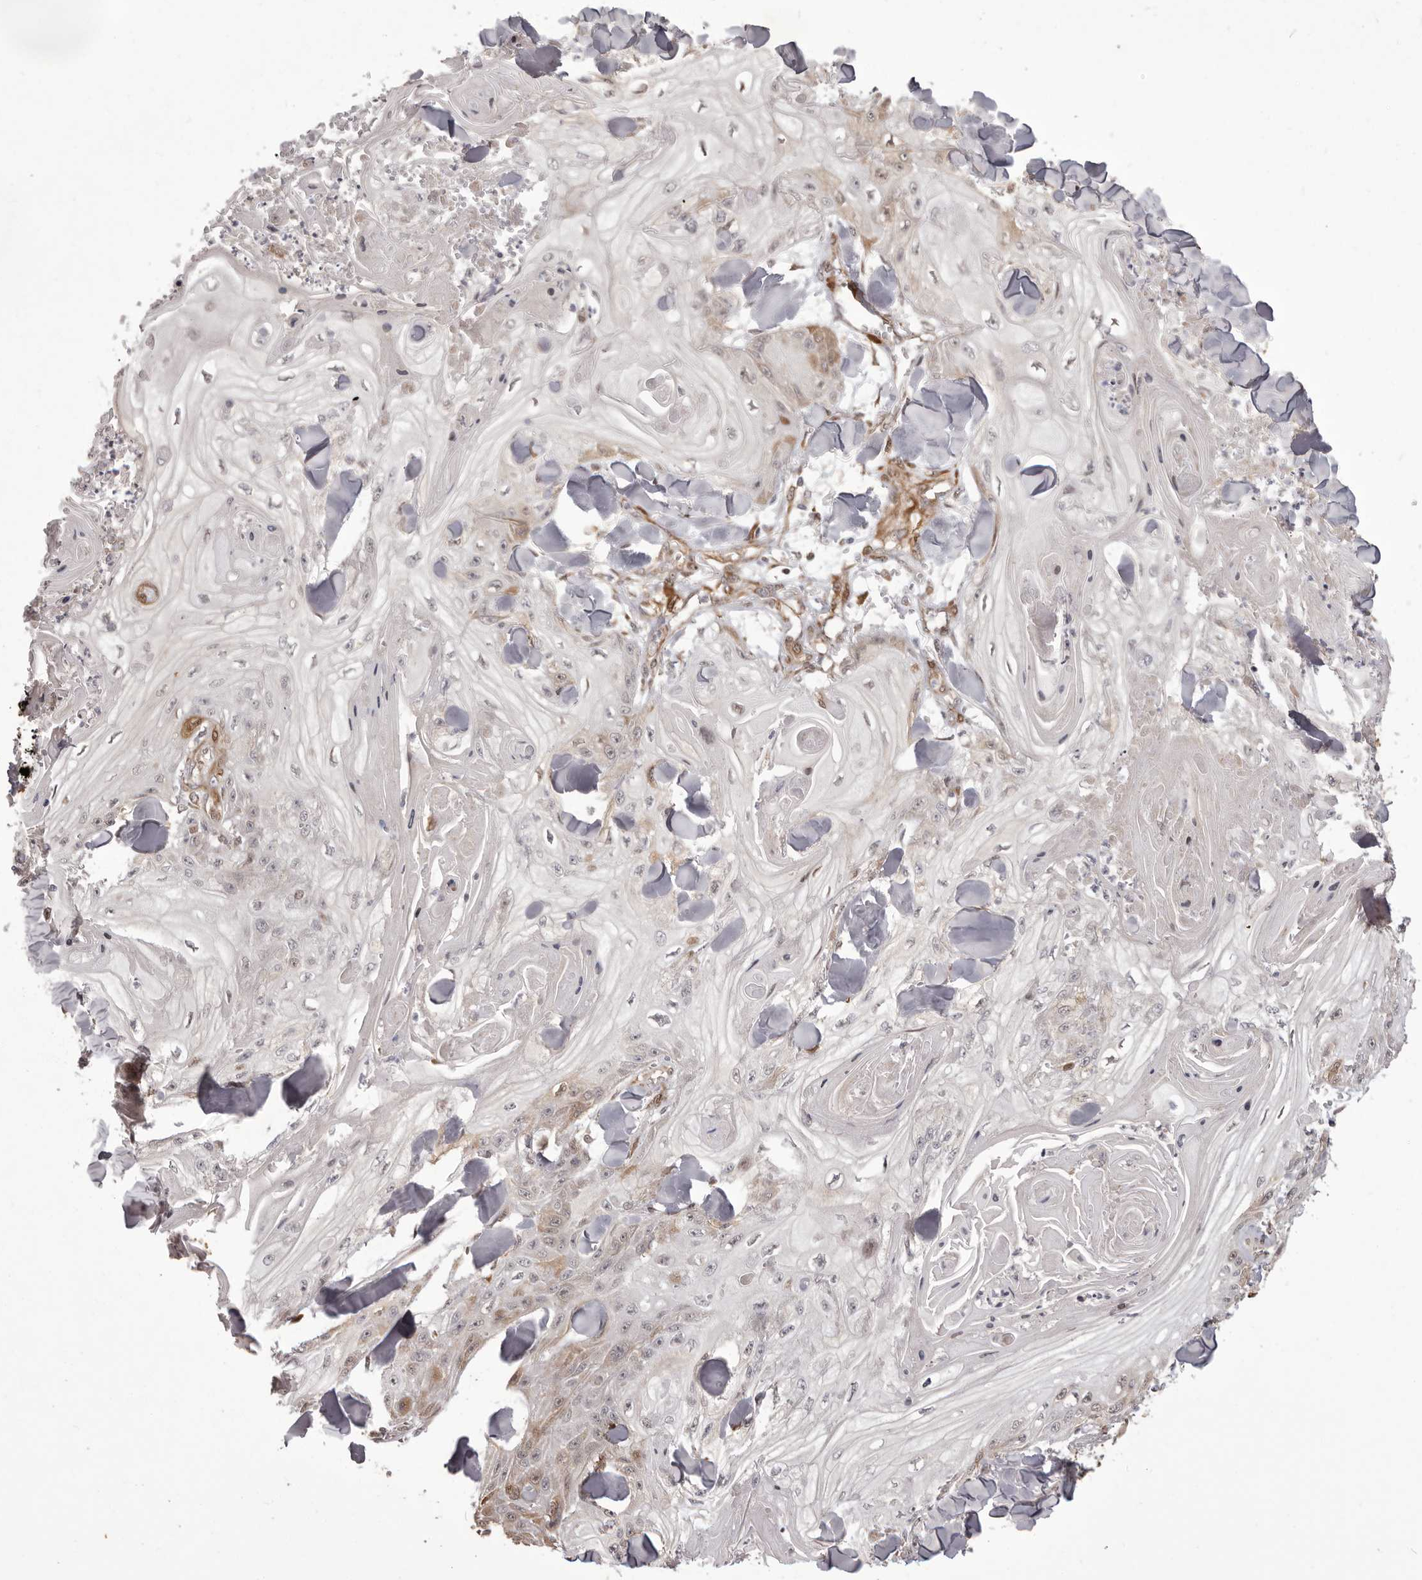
{"staining": {"intensity": "moderate", "quantity": "<25%", "location": "cytoplasmic/membranous"}, "tissue": "skin cancer", "cell_type": "Tumor cells", "image_type": "cancer", "snomed": [{"axis": "morphology", "description": "Squamous cell carcinoma, NOS"}, {"axis": "topography", "description": "Skin"}], "caption": "This is an image of immunohistochemistry (IHC) staining of squamous cell carcinoma (skin), which shows moderate positivity in the cytoplasmic/membranous of tumor cells.", "gene": "GFOD1", "patient": {"sex": "male", "age": 74}}